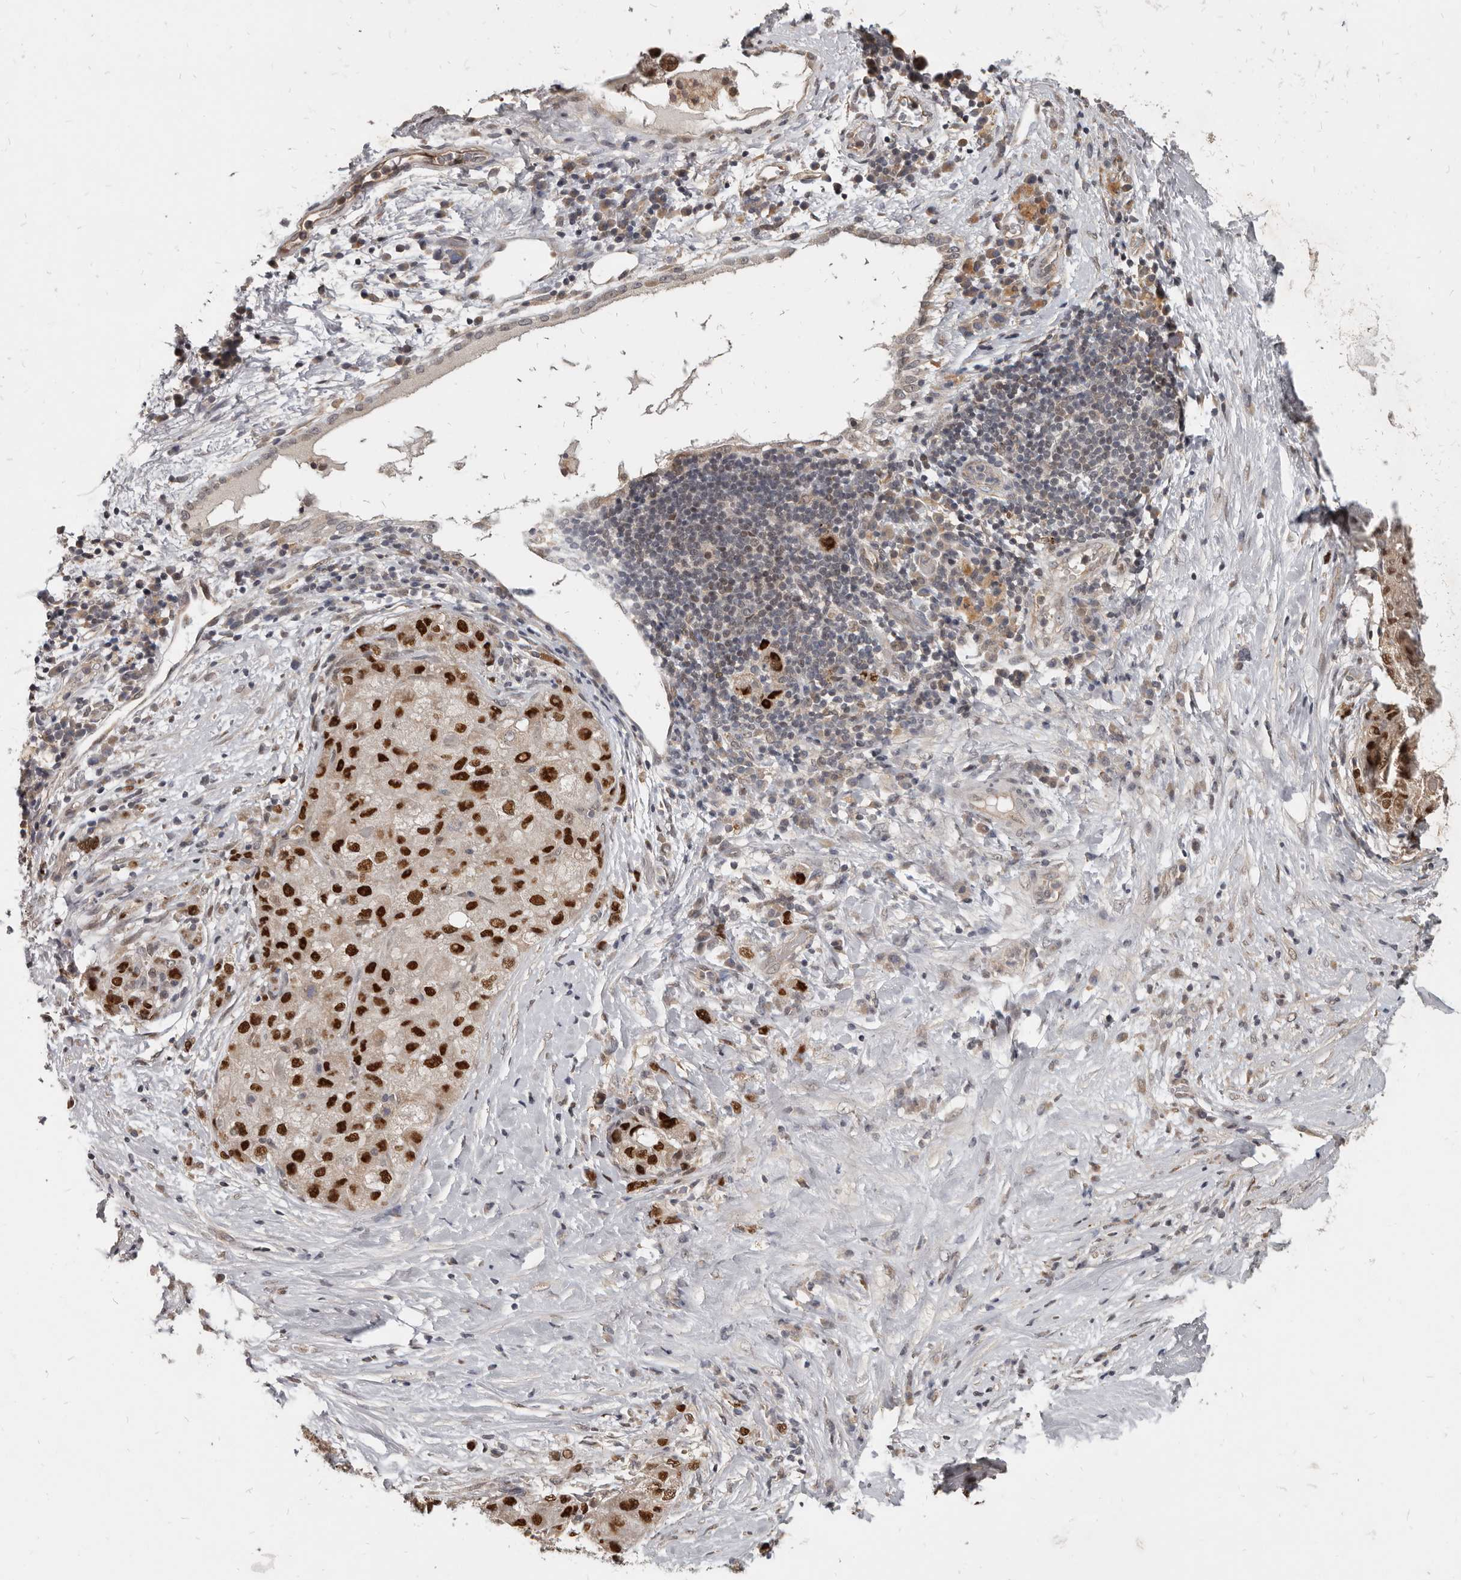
{"staining": {"intensity": "strong", "quantity": ">75%", "location": "nuclear"}, "tissue": "liver cancer", "cell_type": "Tumor cells", "image_type": "cancer", "snomed": [{"axis": "morphology", "description": "Carcinoma, Hepatocellular, NOS"}, {"axis": "topography", "description": "Liver"}], "caption": "Immunohistochemistry (DAB (3,3'-diaminobenzidine)) staining of hepatocellular carcinoma (liver) reveals strong nuclear protein staining in about >75% of tumor cells.", "gene": "ATF5", "patient": {"sex": "male", "age": 80}}